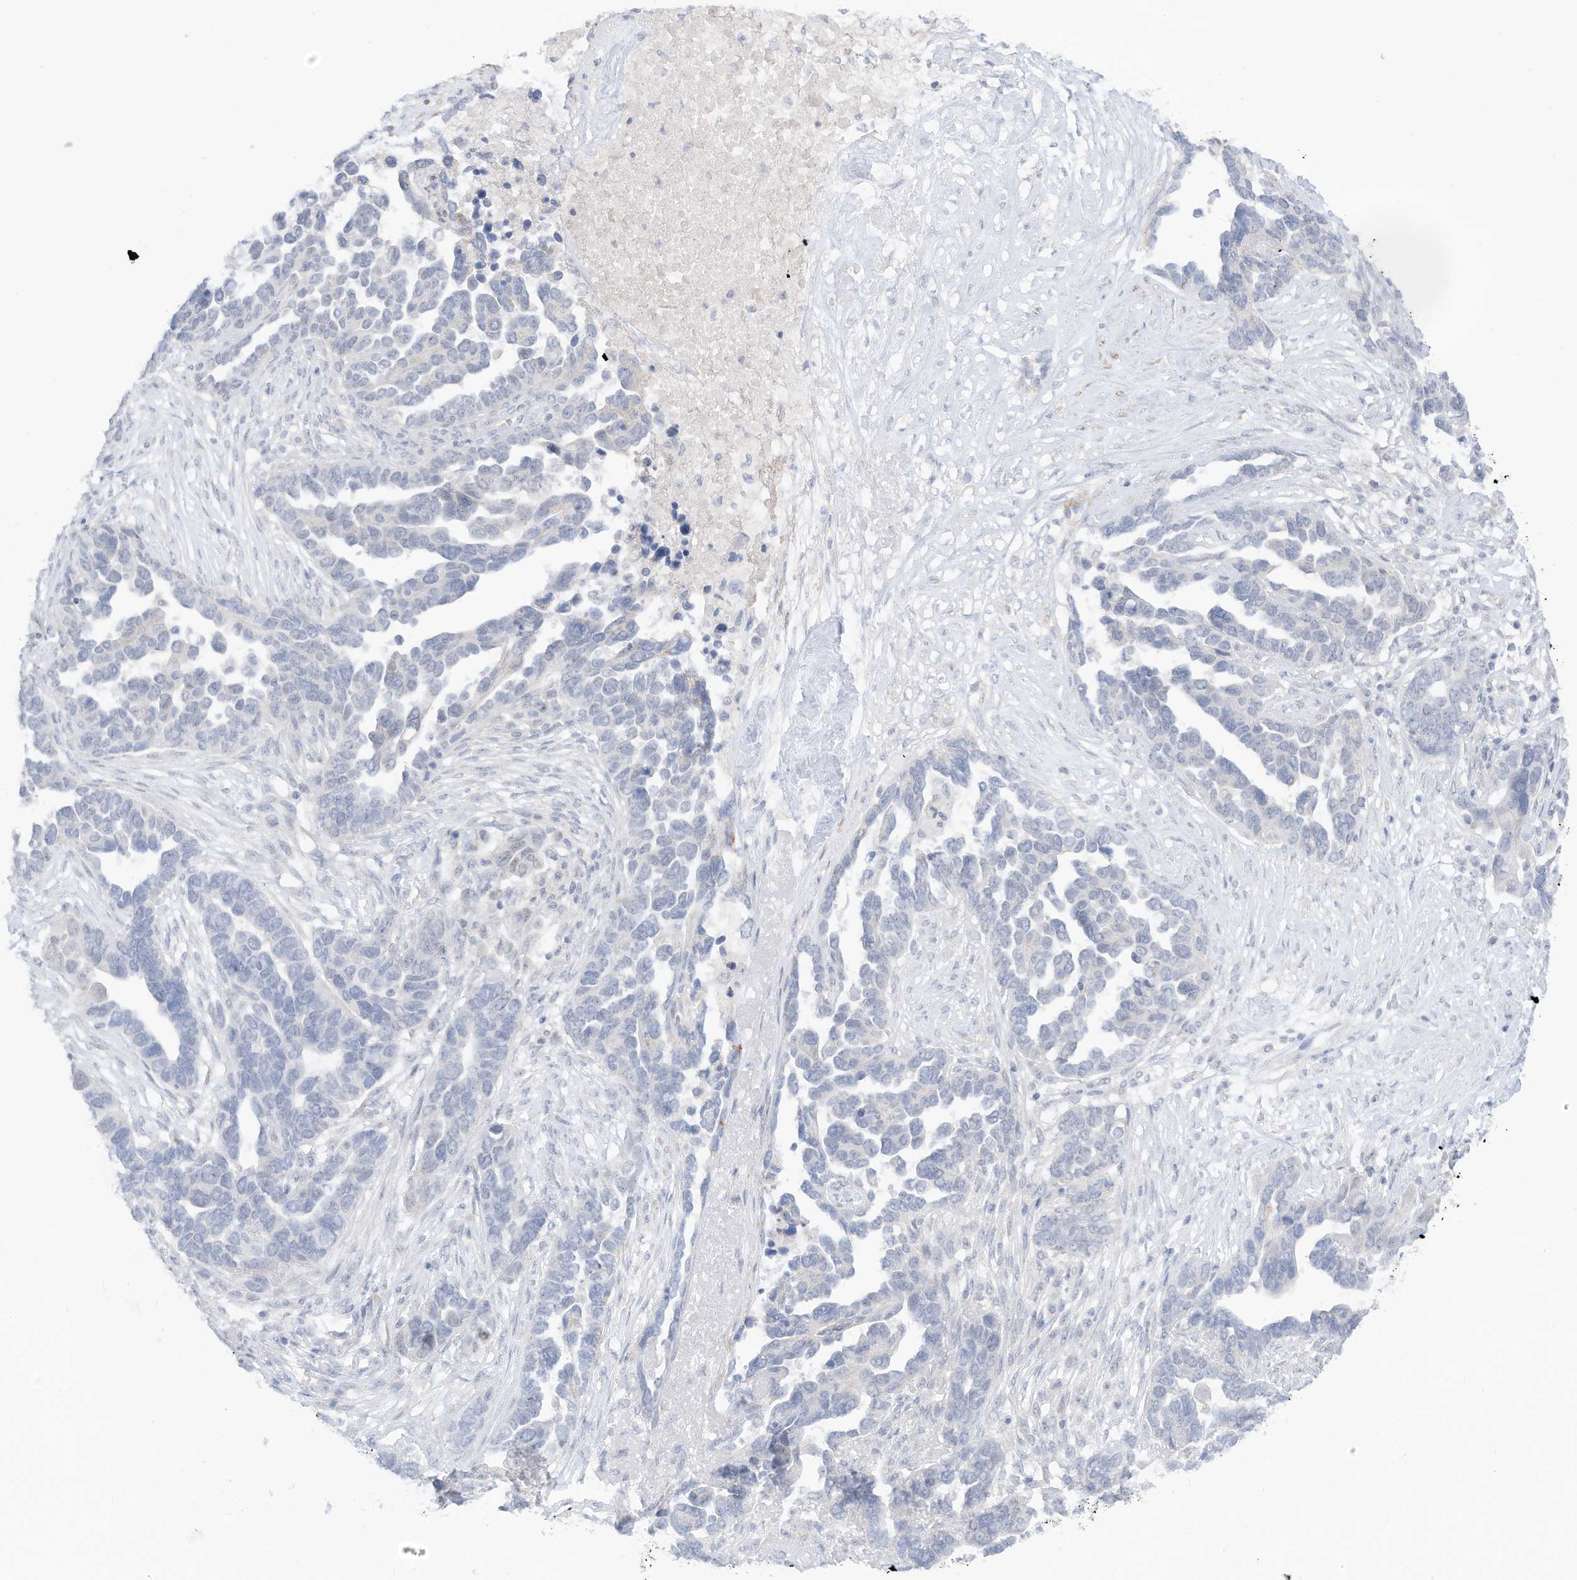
{"staining": {"intensity": "negative", "quantity": "none", "location": "none"}, "tissue": "ovarian cancer", "cell_type": "Tumor cells", "image_type": "cancer", "snomed": [{"axis": "morphology", "description": "Cystadenocarcinoma, serous, NOS"}, {"axis": "topography", "description": "Ovary"}], "caption": "Immunohistochemistry micrograph of neoplastic tissue: ovarian cancer (serous cystadenocarcinoma) stained with DAB exhibits no significant protein positivity in tumor cells. Brightfield microscopy of immunohistochemistry (IHC) stained with DAB (brown) and hematoxylin (blue), captured at high magnification.", "gene": "OGT", "patient": {"sex": "female", "age": 54}}